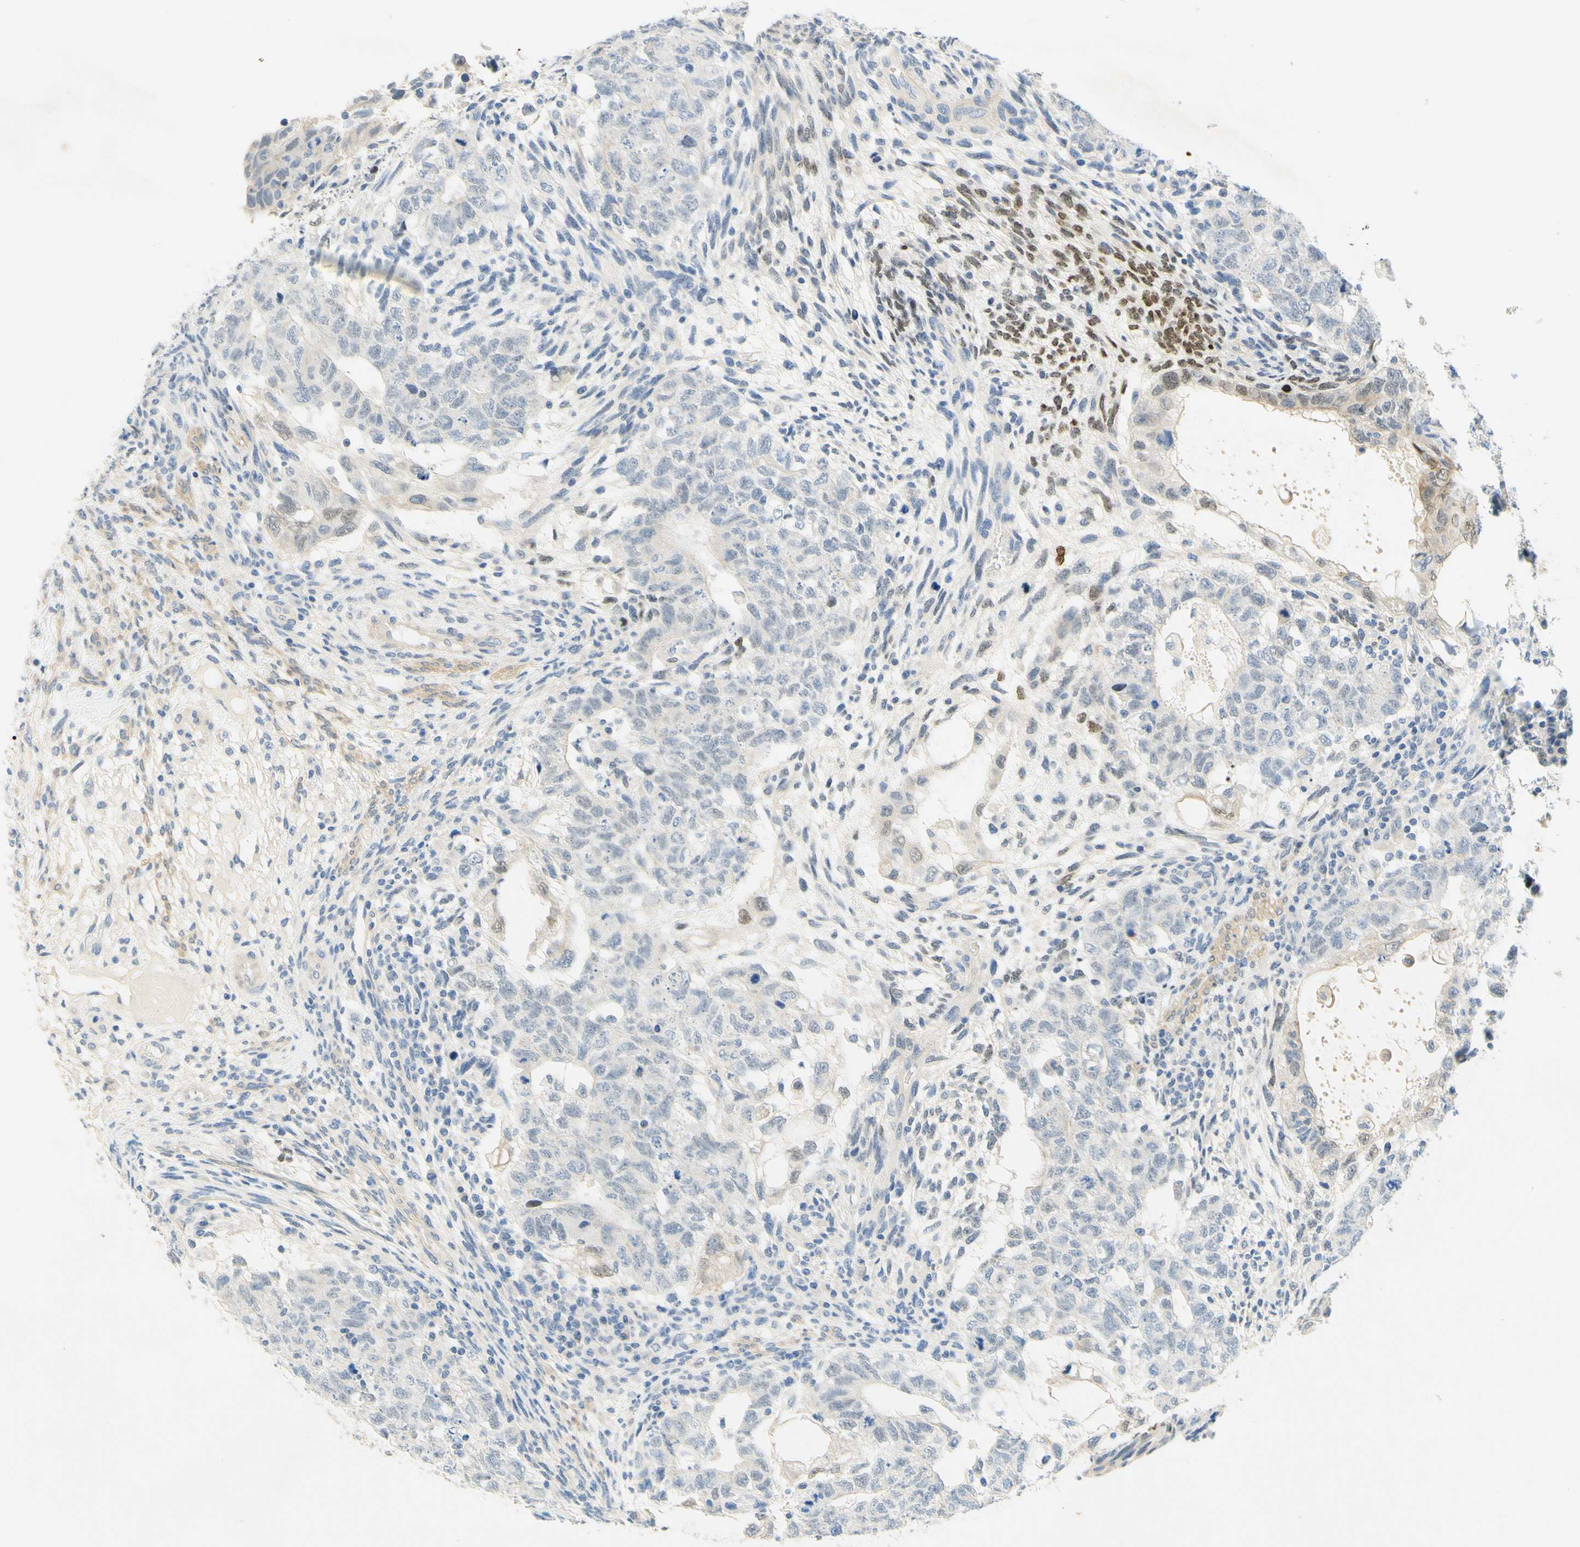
{"staining": {"intensity": "weak", "quantity": "<25%", "location": "nuclear"}, "tissue": "testis cancer", "cell_type": "Tumor cells", "image_type": "cancer", "snomed": [{"axis": "morphology", "description": "Normal tissue, NOS"}, {"axis": "morphology", "description": "Carcinoma, Embryonal, NOS"}, {"axis": "topography", "description": "Testis"}], "caption": "Tumor cells show no significant positivity in testis cancer.", "gene": "ENTREP2", "patient": {"sex": "male", "age": 36}}